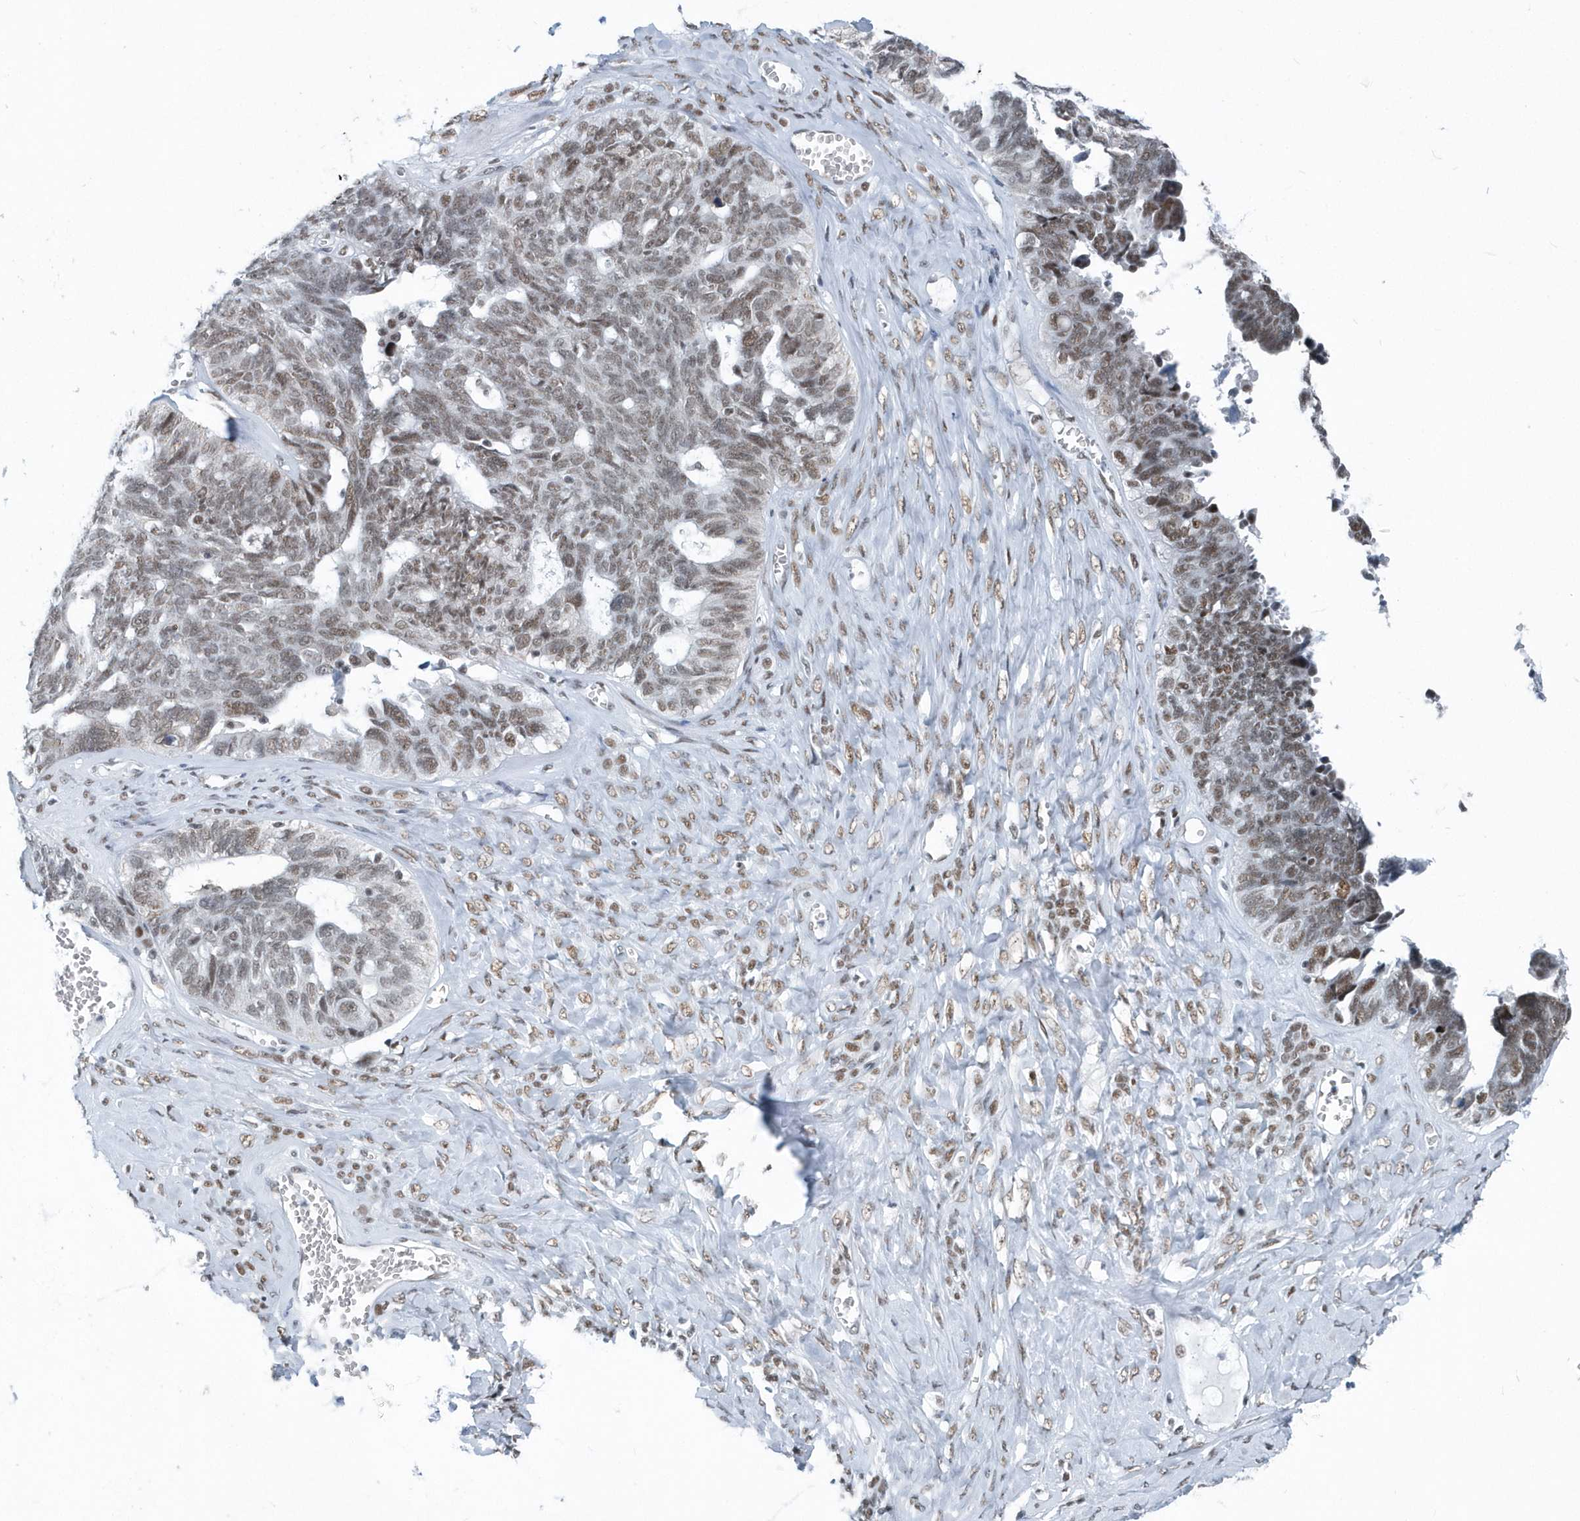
{"staining": {"intensity": "moderate", "quantity": "25%-75%", "location": "nuclear"}, "tissue": "ovarian cancer", "cell_type": "Tumor cells", "image_type": "cancer", "snomed": [{"axis": "morphology", "description": "Cystadenocarcinoma, serous, NOS"}, {"axis": "topography", "description": "Ovary"}], "caption": "Ovarian serous cystadenocarcinoma tissue displays moderate nuclear staining in approximately 25%-75% of tumor cells (DAB (3,3'-diaminobenzidine) IHC with brightfield microscopy, high magnification).", "gene": "FIP1L1", "patient": {"sex": "female", "age": 79}}